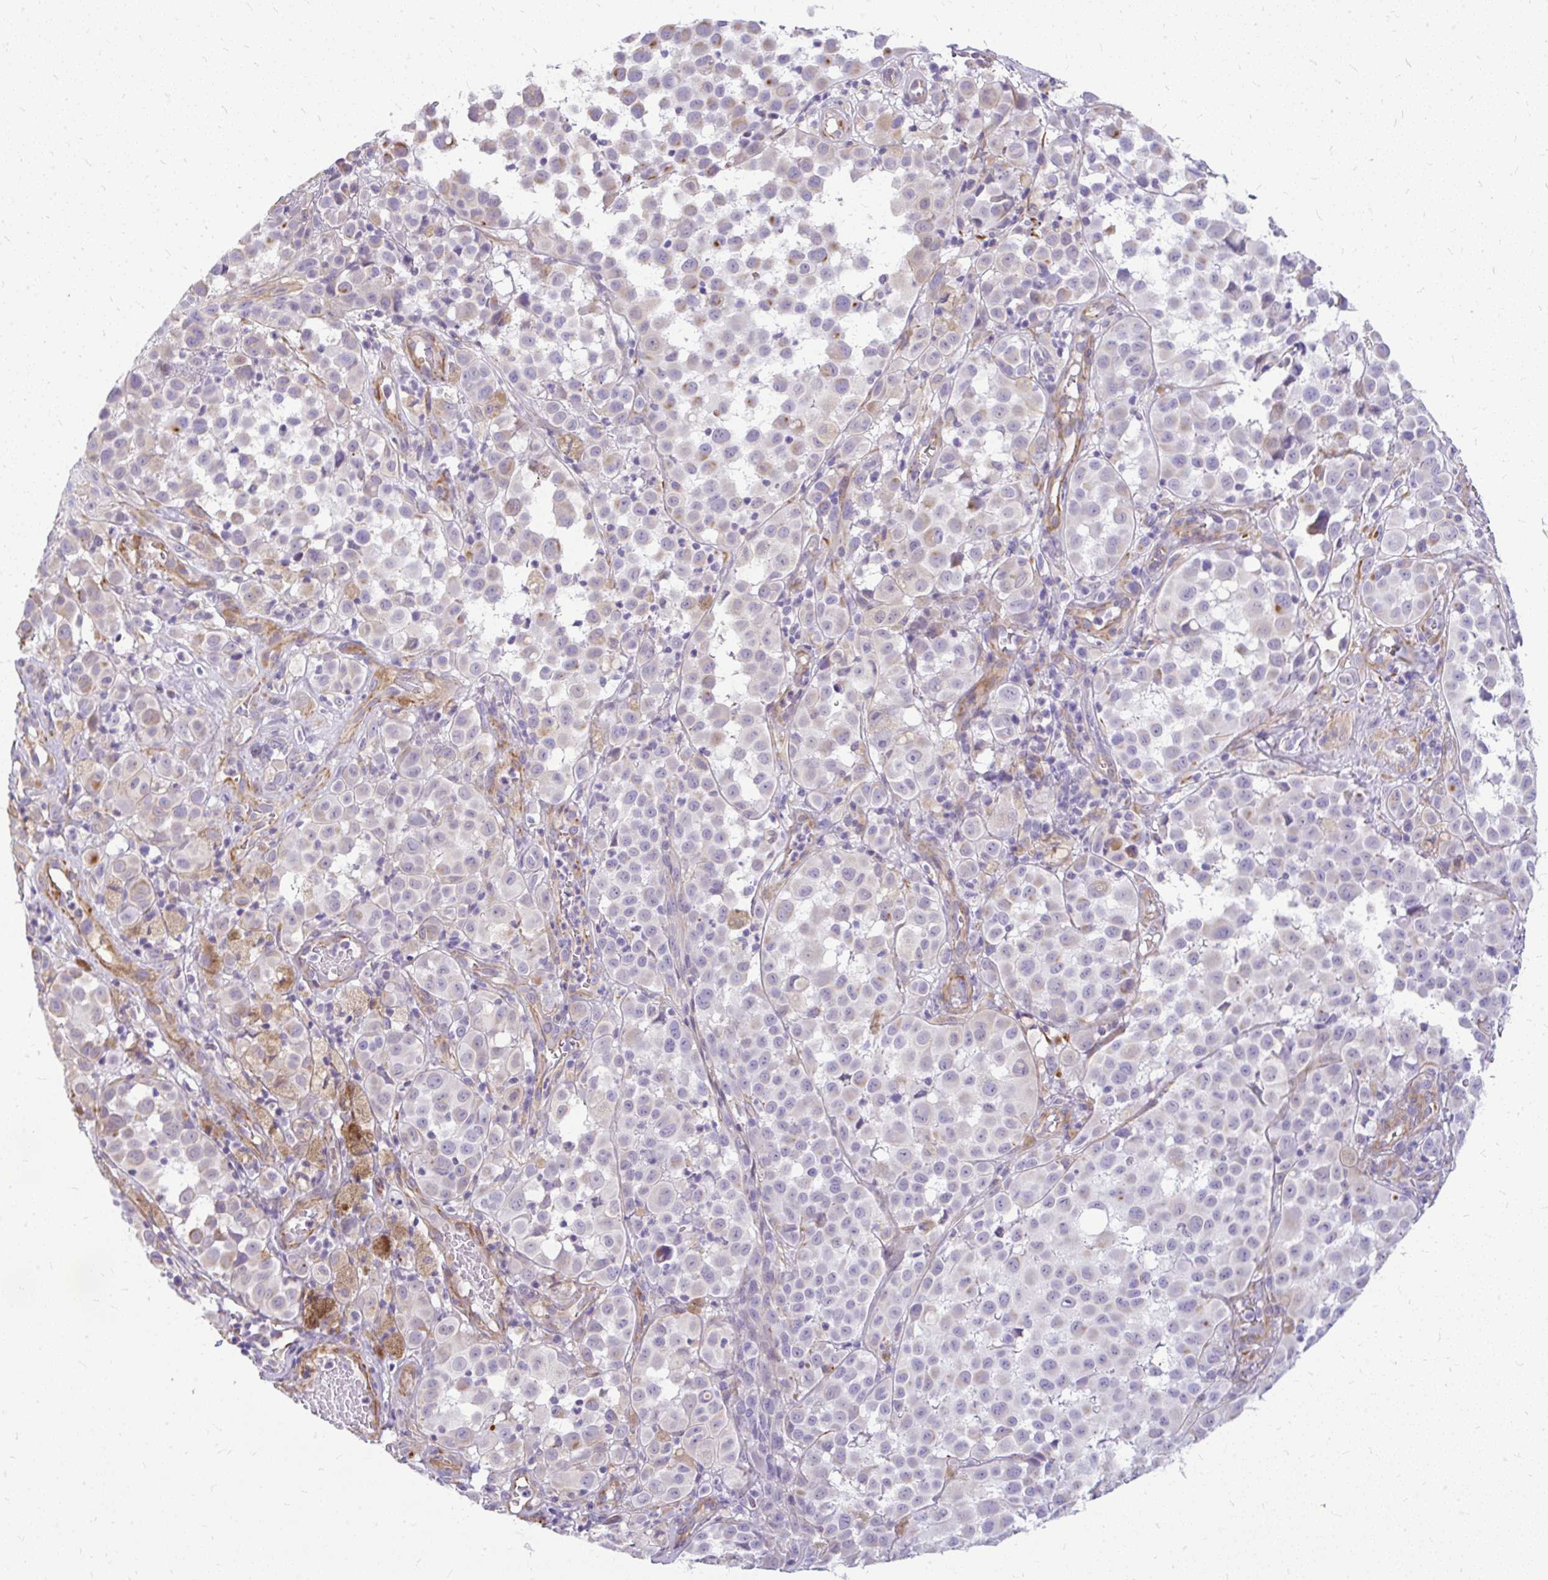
{"staining": {"intensity": "moderate", "quantity": "<25%", "location": "cytoplasmic/membranous"}, "tissue": "melanoma", "cell_type": "Tumor cells", "image_type": "cancer", "snomed": [{"axis": "morphology", "description": "Malignant melanoma, NOS"}, {"axis": "topography", "description": "Skin"}], "caption": "IHC of malignant melanoma demonstrates low levels of moderate cytoplasmic/membranous expression in about <25% of tumor cells. (Brightfield microscopy of DAB IHC at high magnification).", "gene": "FAM83C", "patient": {"sex": "male", "age": 64}}